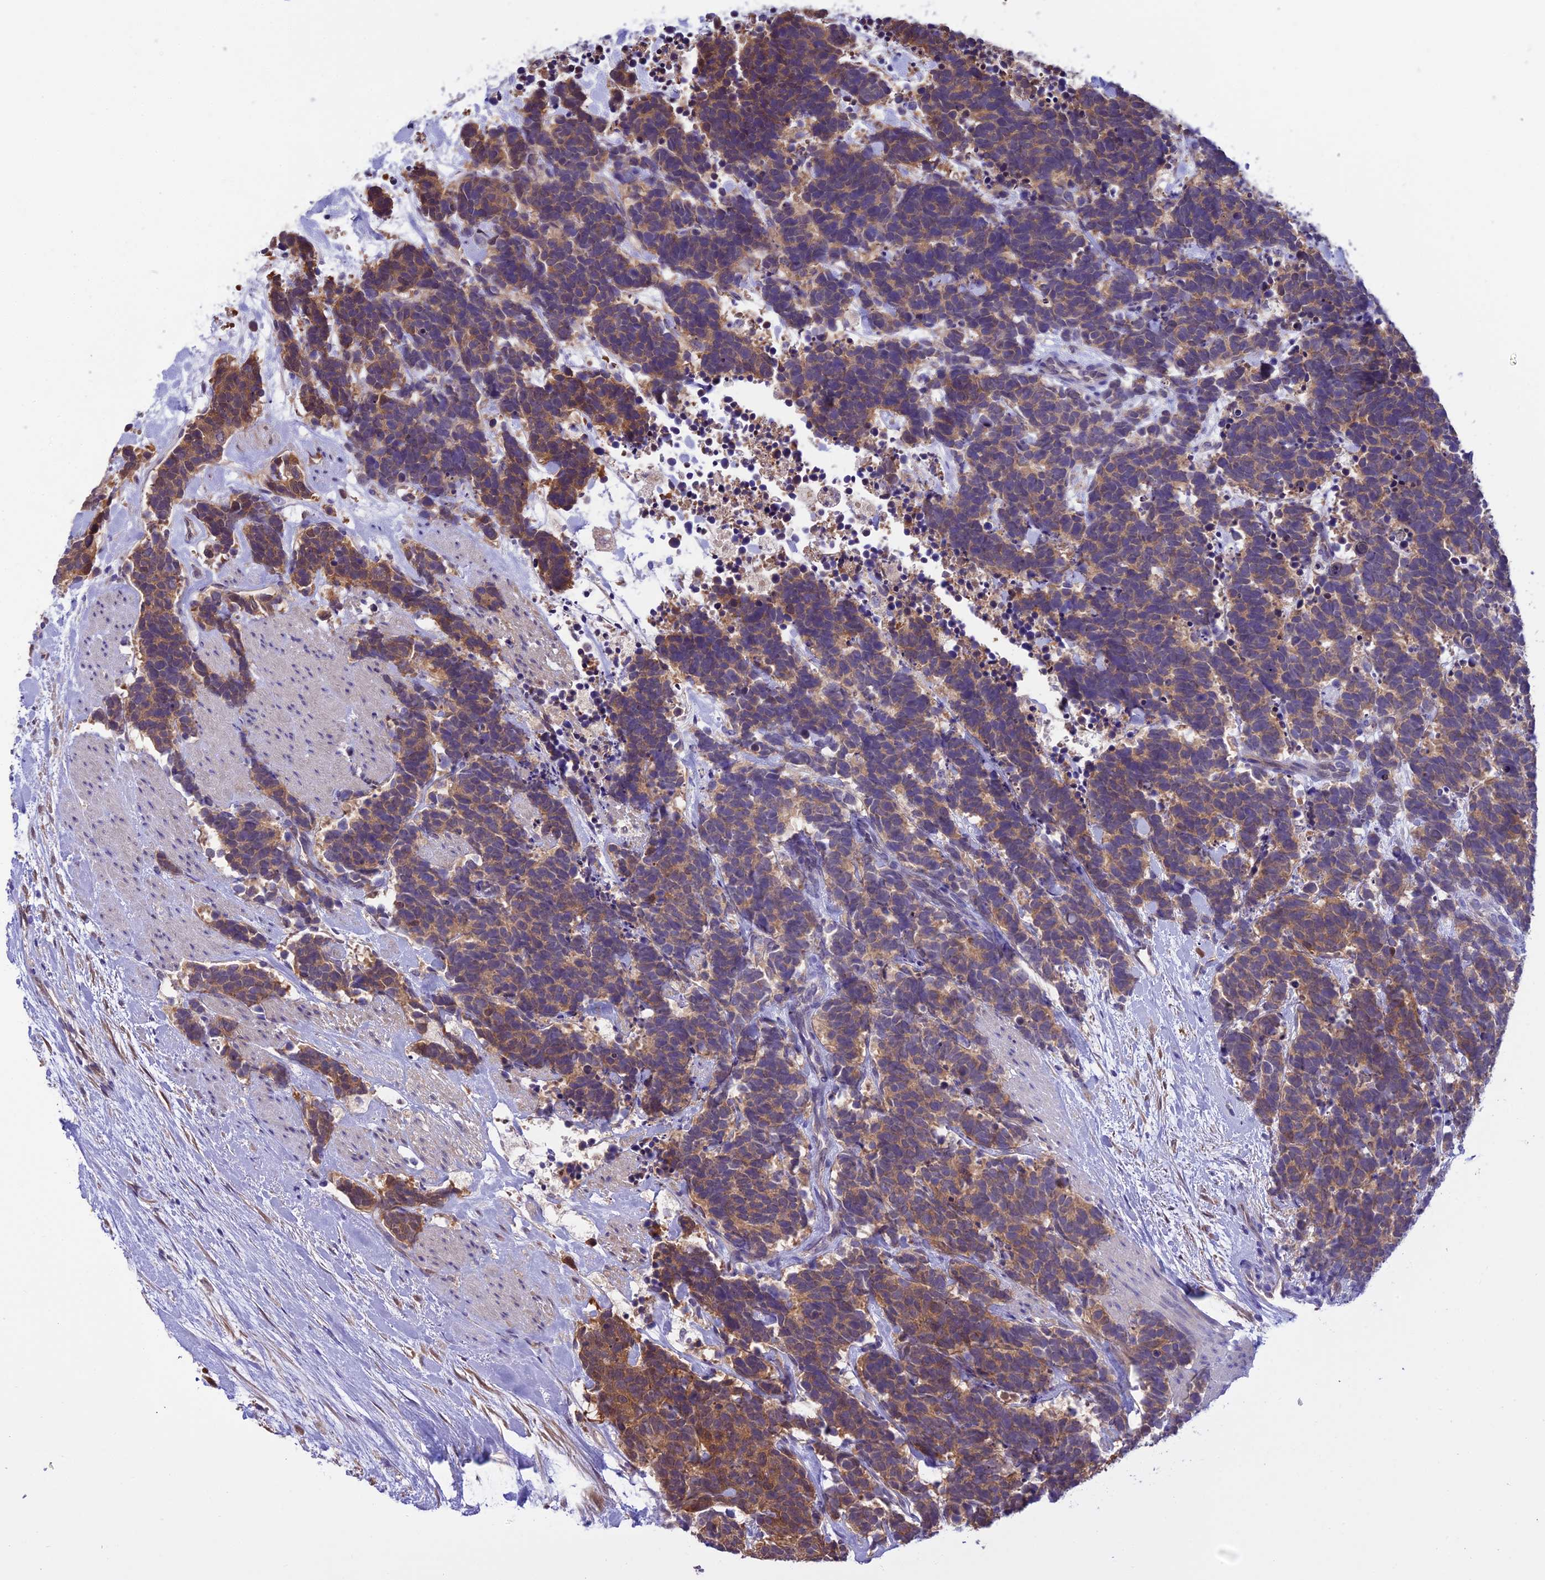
{"staining": {"intensity": "moderate", "quantity": ">75%", "location": "cytoplasmic/membranous"}, "tissue": "carcinoid", "cell_type": "Tumor cells", "image_type": "cancer", "snomed": [{"axis": "morphology", "description": "Carcinoma, NOS"}, {"axis": "morphology", "description": "Carcinoid, malignant, NOS"}, {"axis": "topography", "description": "Prostate"}], "caption": "Protein analysis of carcinoid tissue shows moderate cytoplasmic/membranous staining in approximately >75% of tumor cells. The staining was performed using DAB, with brown indicating positive protein expression. Nuclei are stained blue with hematoxylin.", "gene": "BORCS6", "patient": {"sex": "male", "age": 57}}